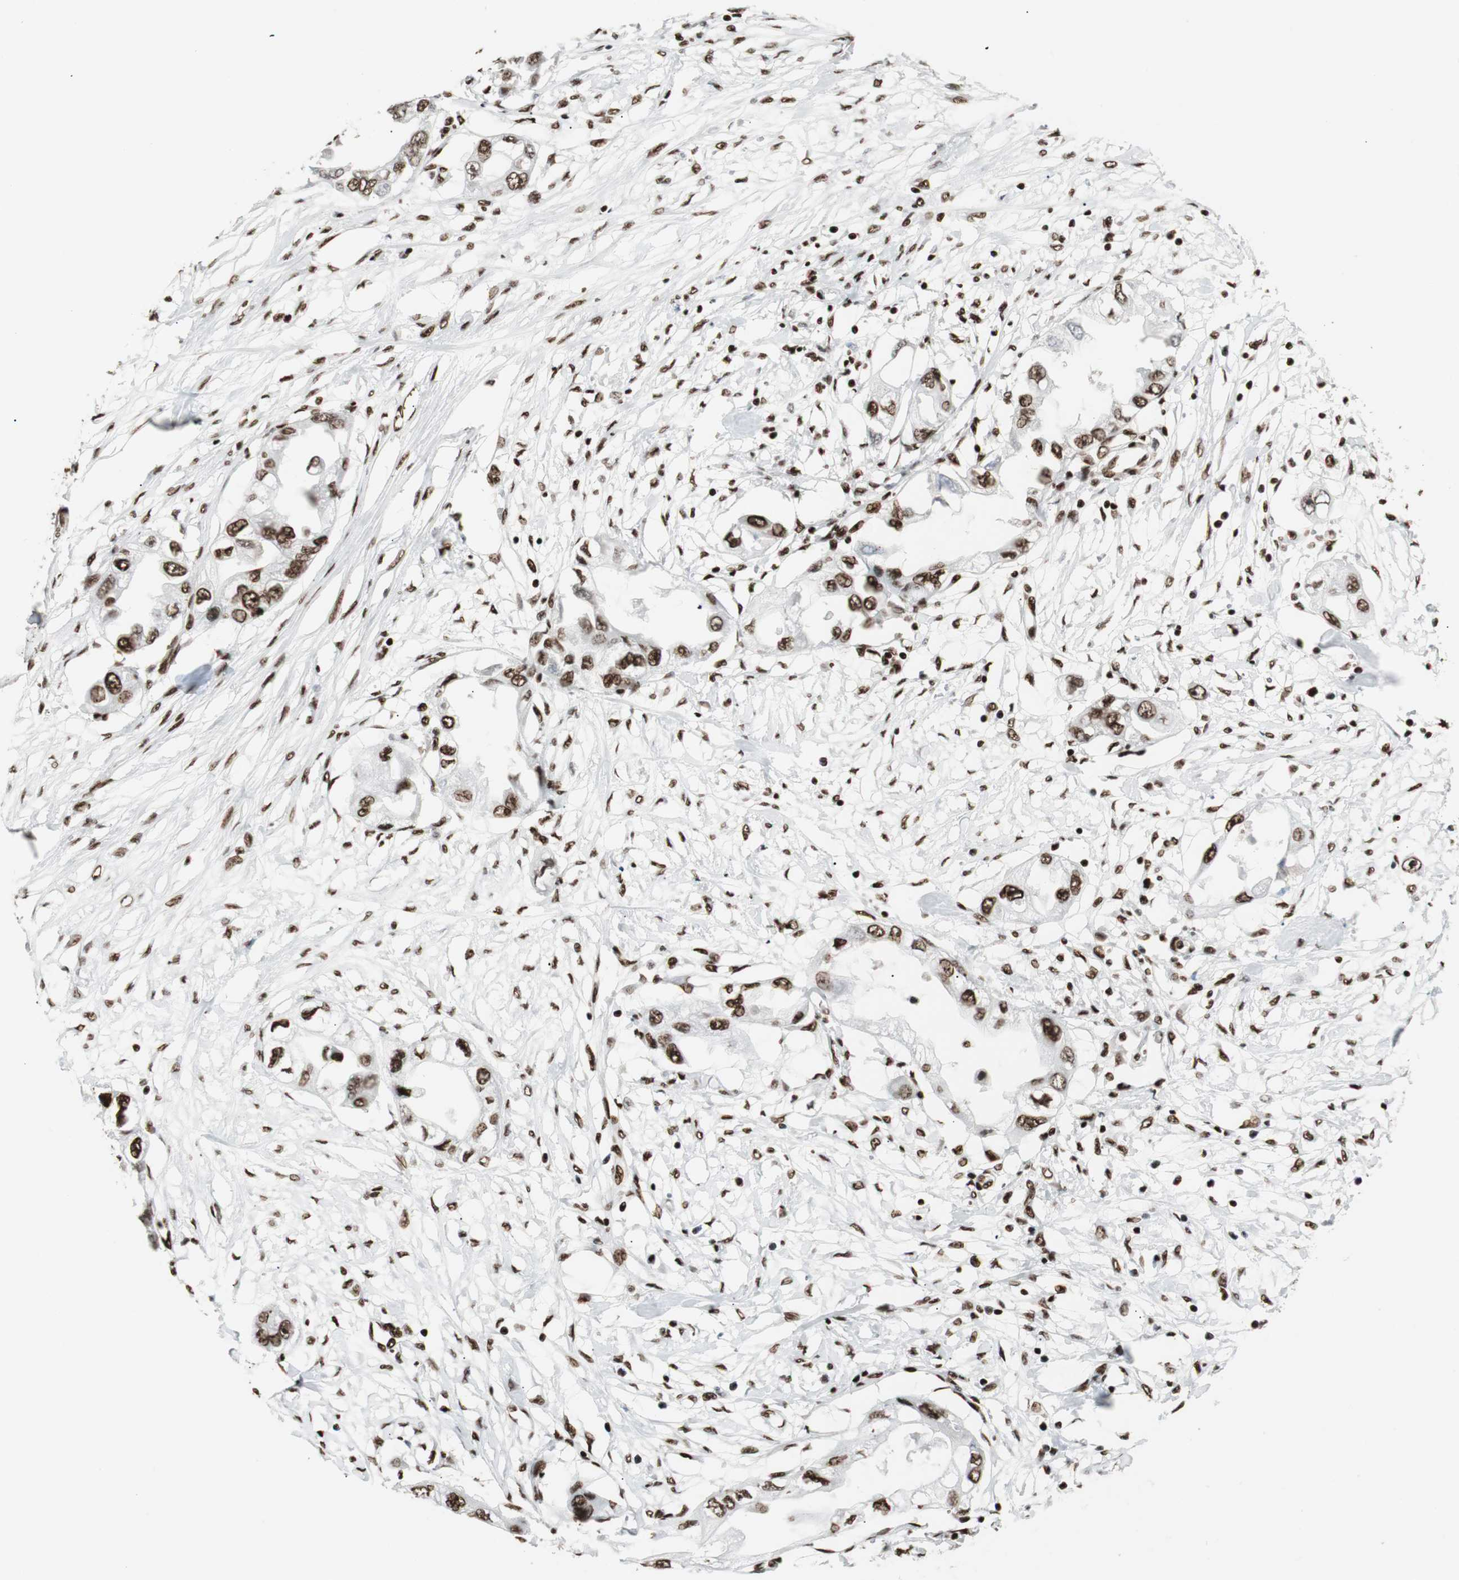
{"staining": {"intensity": "strong", "quantity": ">75%", "location": "nuclear"}, "tissue": "endometrial cancer", "cell_type": "Tumor cells", "image_type": "cancer", "snomed": [{"axis": "morphology", "description": "Adenocarcinoma, NOS"}, {"axis": "topography", "description": "Endometrium"}], "caption": "A histopathology image of human endometrial adenocarcinoma stained for a protein displays strong nuclear brown staining in tumor cells.", "gene": "MTA2", "patient": {"sex": "female", "age": 67}}